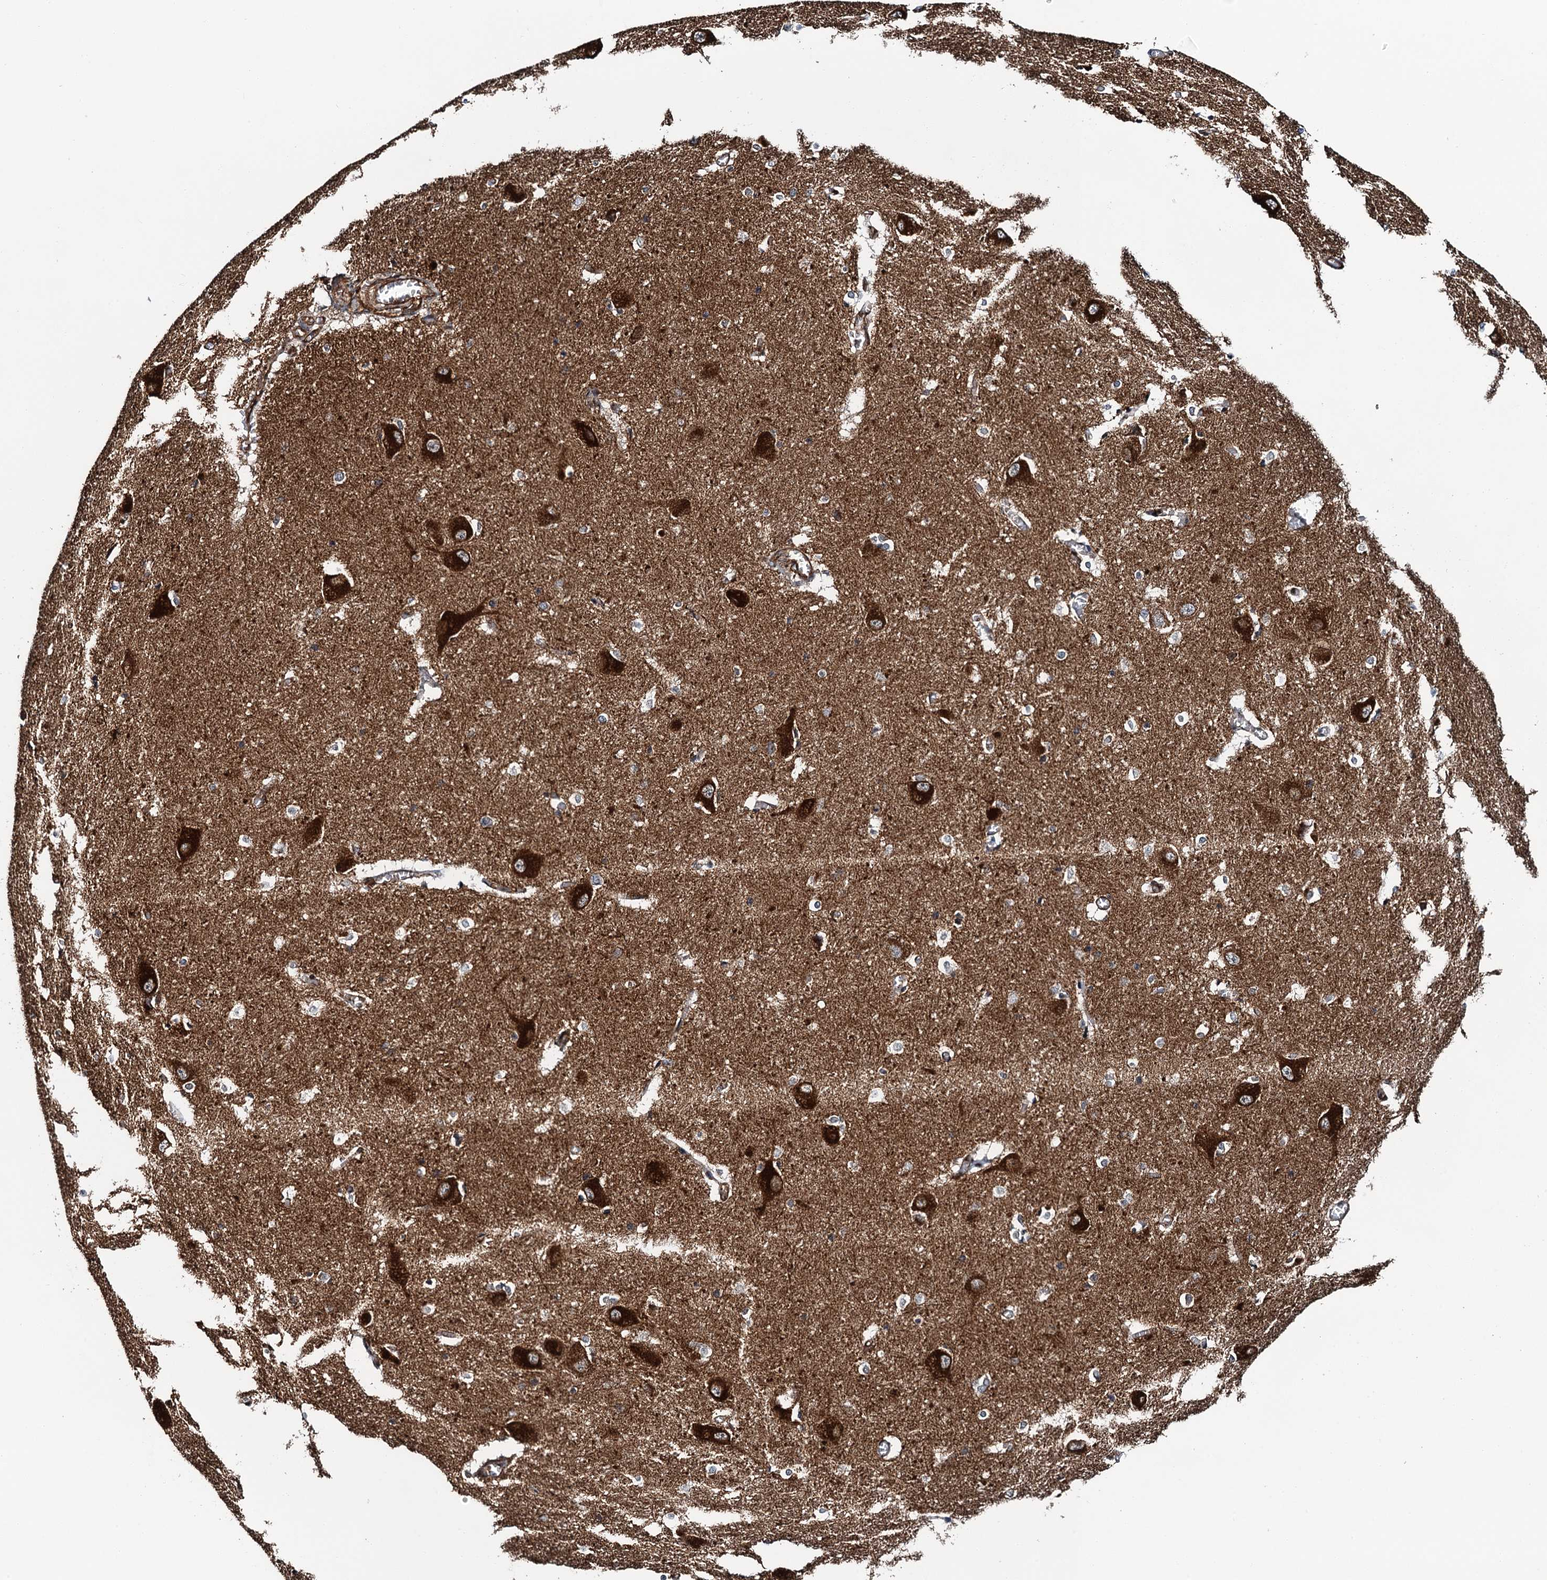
{"staining": {"intensity": "moderate", "quantity": ">75%", "location": "cytoplasmic/membranous"}, "tissue": "caudate", "cell_type": "Glial cells", "image_type": "normal", "snomed": [{"axis": "morphology", "description": "Normal tissue, NOS"}, {"axis": "topography", "description": "Lateral ventricle wall"}], "caption": "Glial cells exhibit moderate cytoplasmic/membranous expression in approximately >75% of cells in benign caudate.", "gene": "WHAMM", "patient": {"sex": "male", "age": 37}}